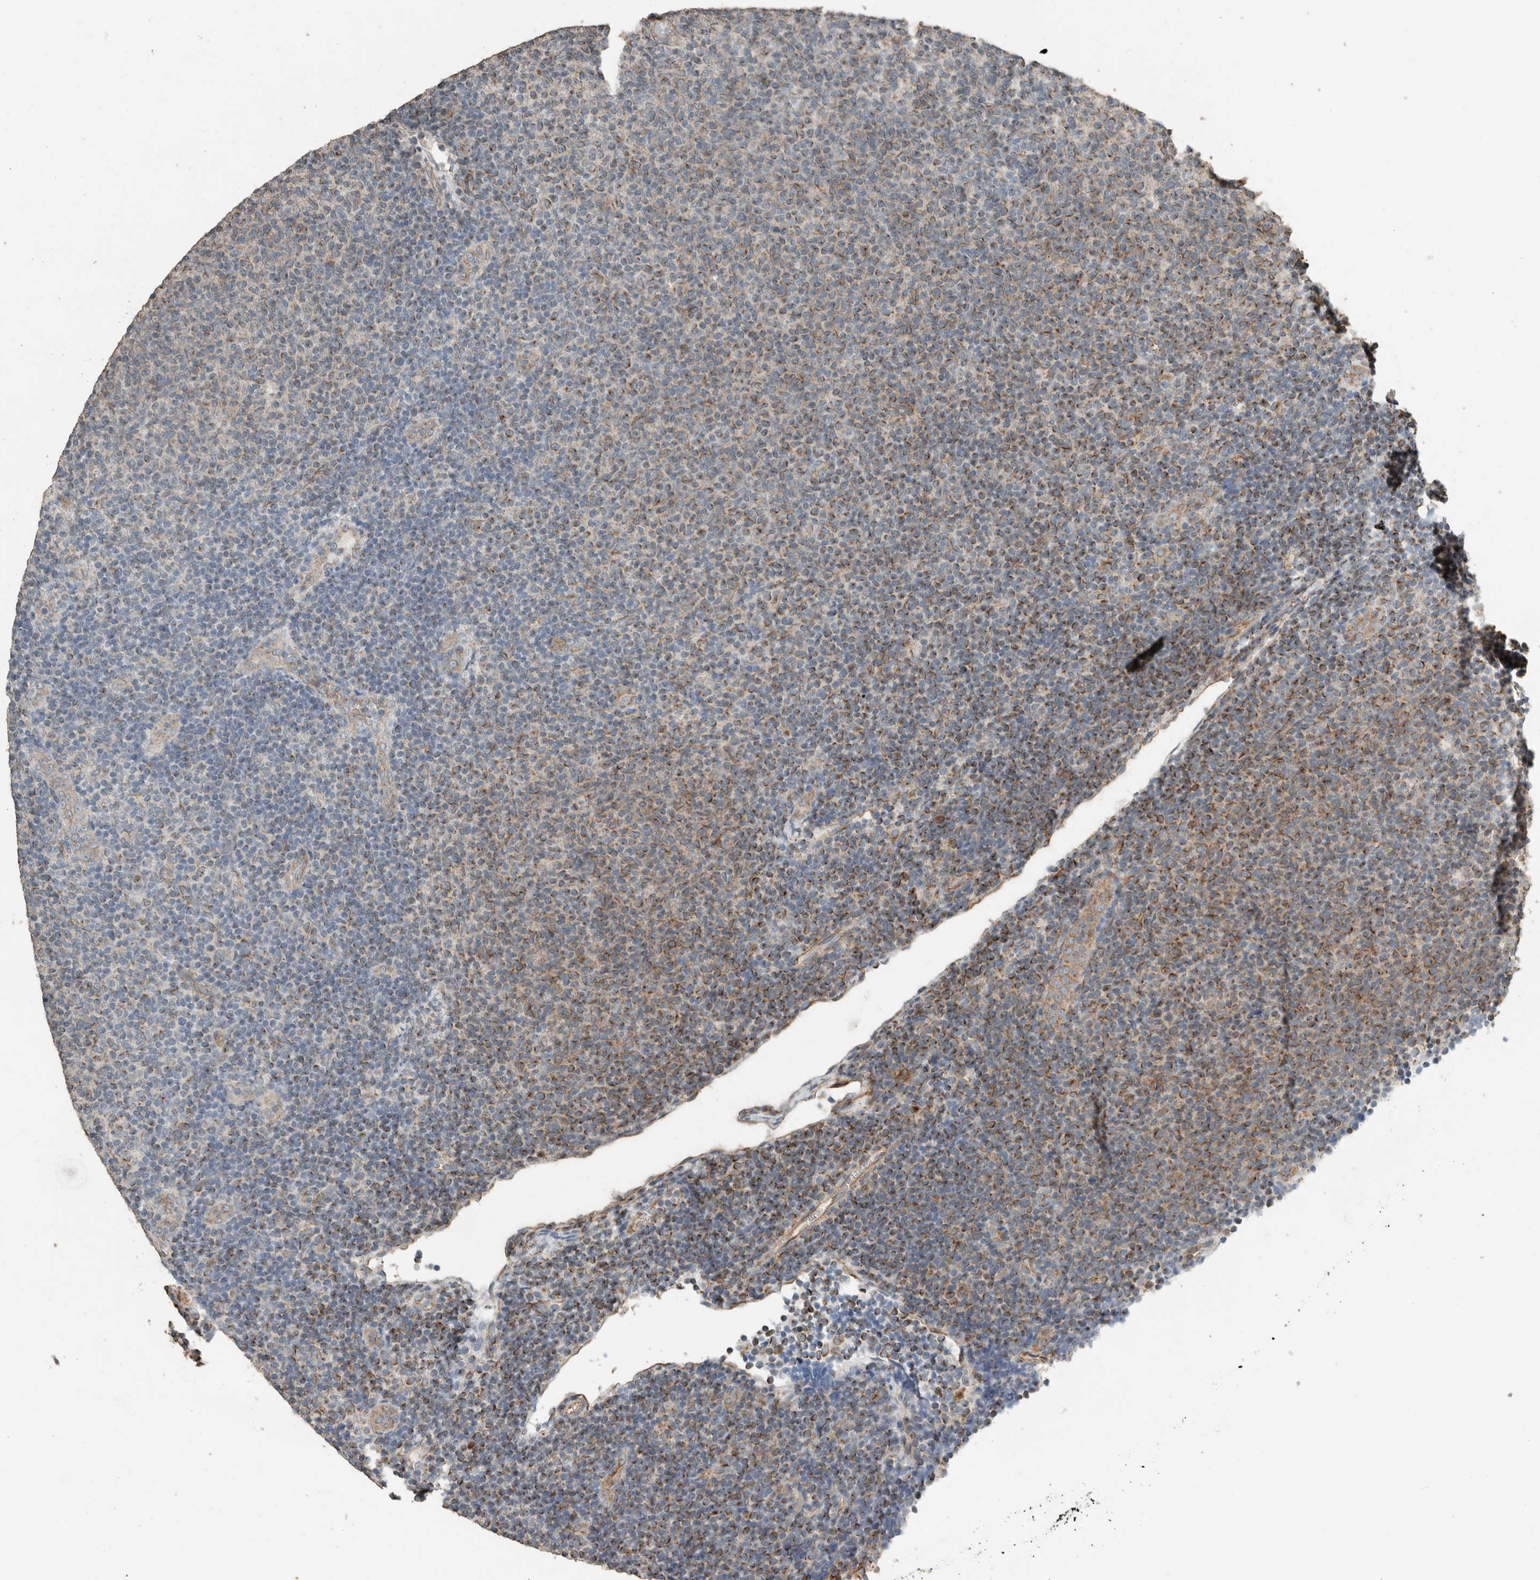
{"staining": {"intensity": "moderate", "quantity": "25%-75%", "location": "cytoplasmic/membranous"}, "tissue": "lymphoma", "cell_type": "Tumor cells", "image_type": "cancer", "snomed": [{"axis": "morphology", "description": "Malignant lymphoma, non-Hodgkin's type, Low grade"}, {"axis": "topography", "description": "Lymph node"}], "caption": "The photomicrograph displays staining of low-grade malignant lymphoma, non-Hodgkin's type, revealing moderate cytoplasmic/membranous protein staining (brown color) within tumor cells.", "gene": "ACVR2B", "patient": {"sex": "male", "age": 66}}